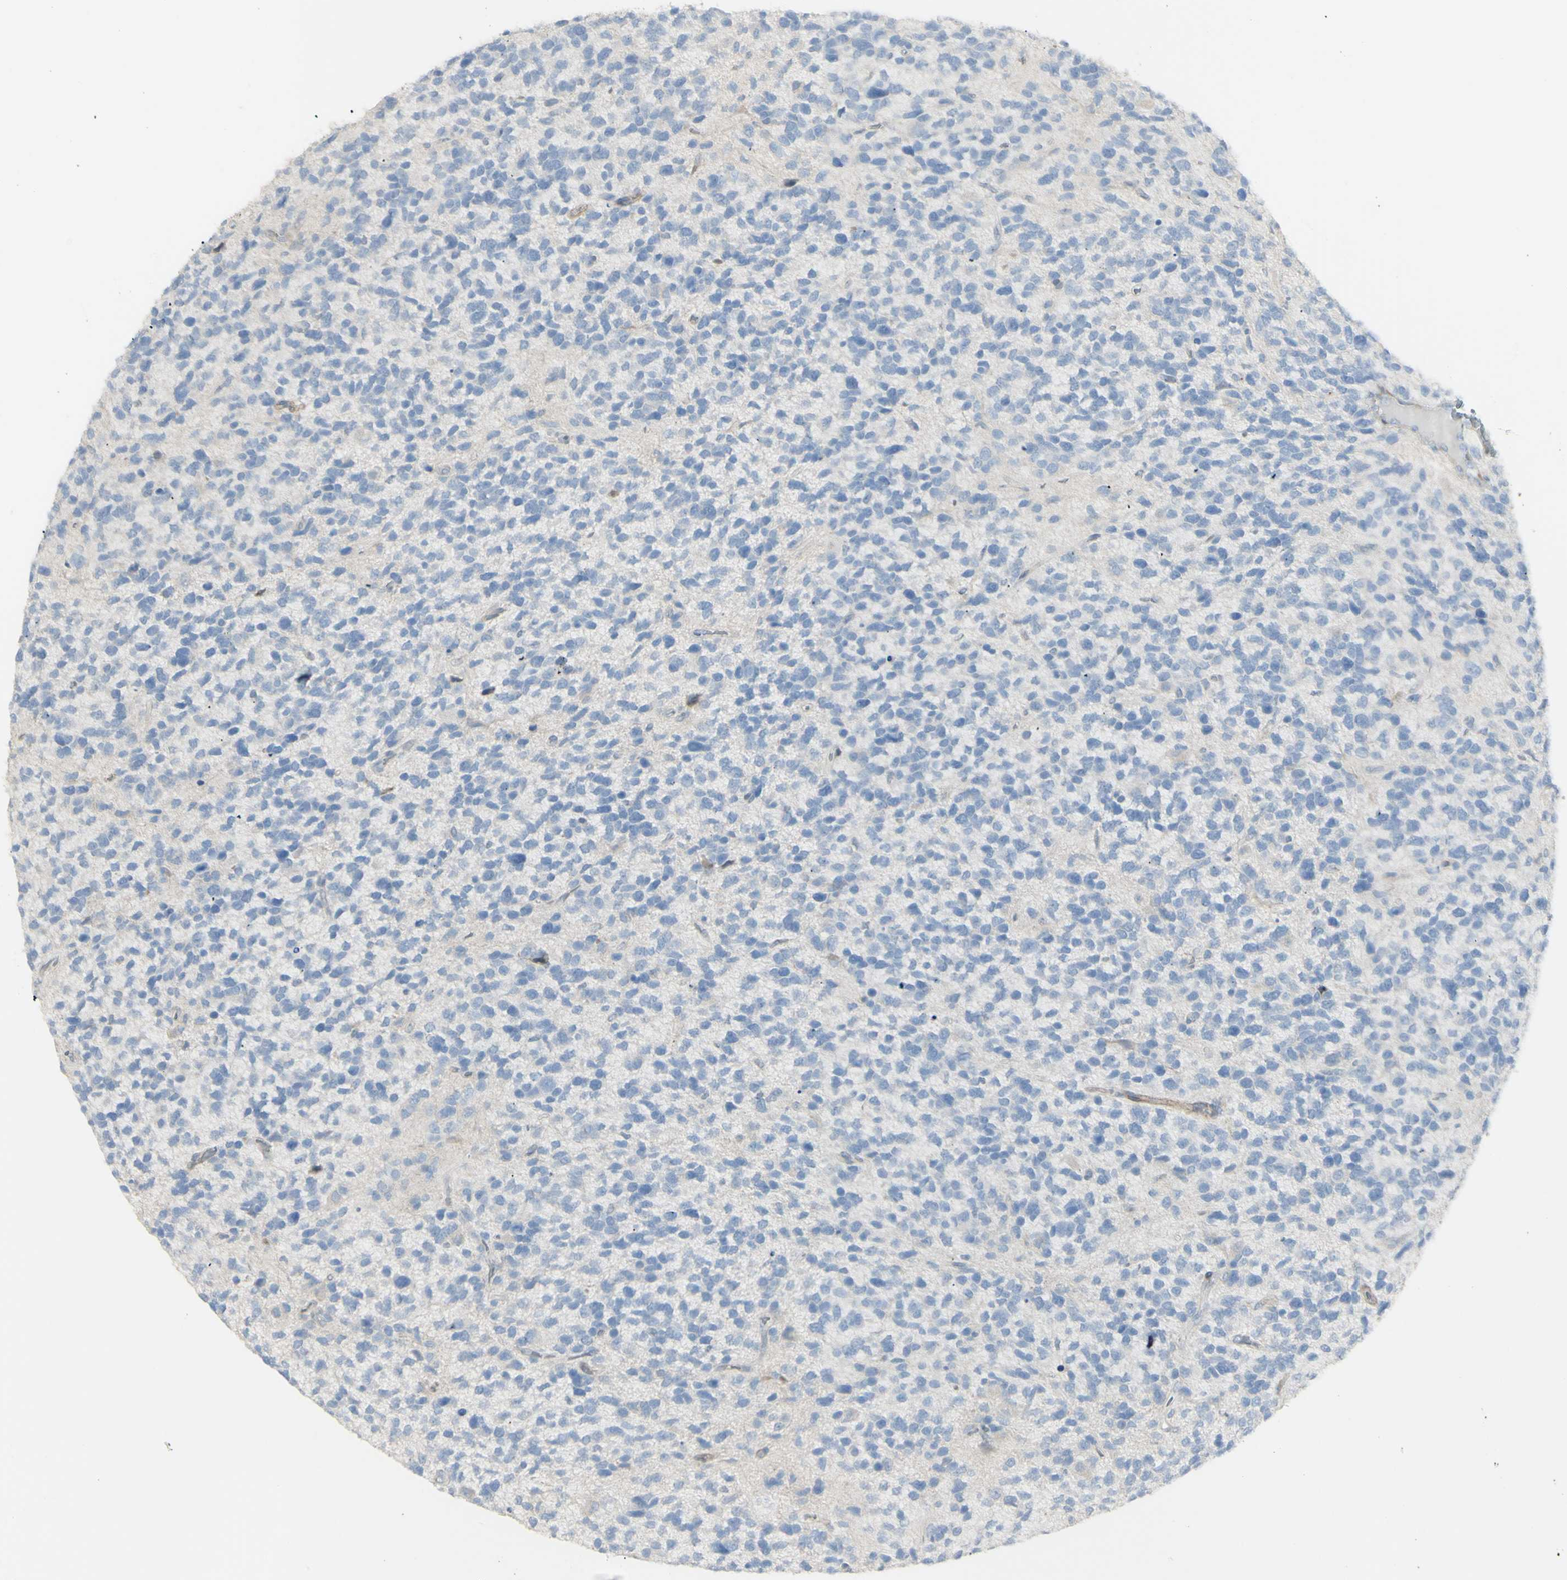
{"staining": {"intensity": "negative", "quantity": "none", "location": "none"}, "tissue": "glioma", "cell_type": "Tumor cells", "image_type": "cancer", "snomed": [{"axis": "morphology", "description": "Glioma, malignant, High grade"}, {"axis": "topography", "description": "Brain"}], "caption": "IHC histopathology image of neoplastic tissue: glioma stained with DAB (3,3'-diaminobenzidine) demonstrates no significant protein expression in tumor cells.", "gene": "NDST4", "patient": {"sex": "female", "age": 58}}